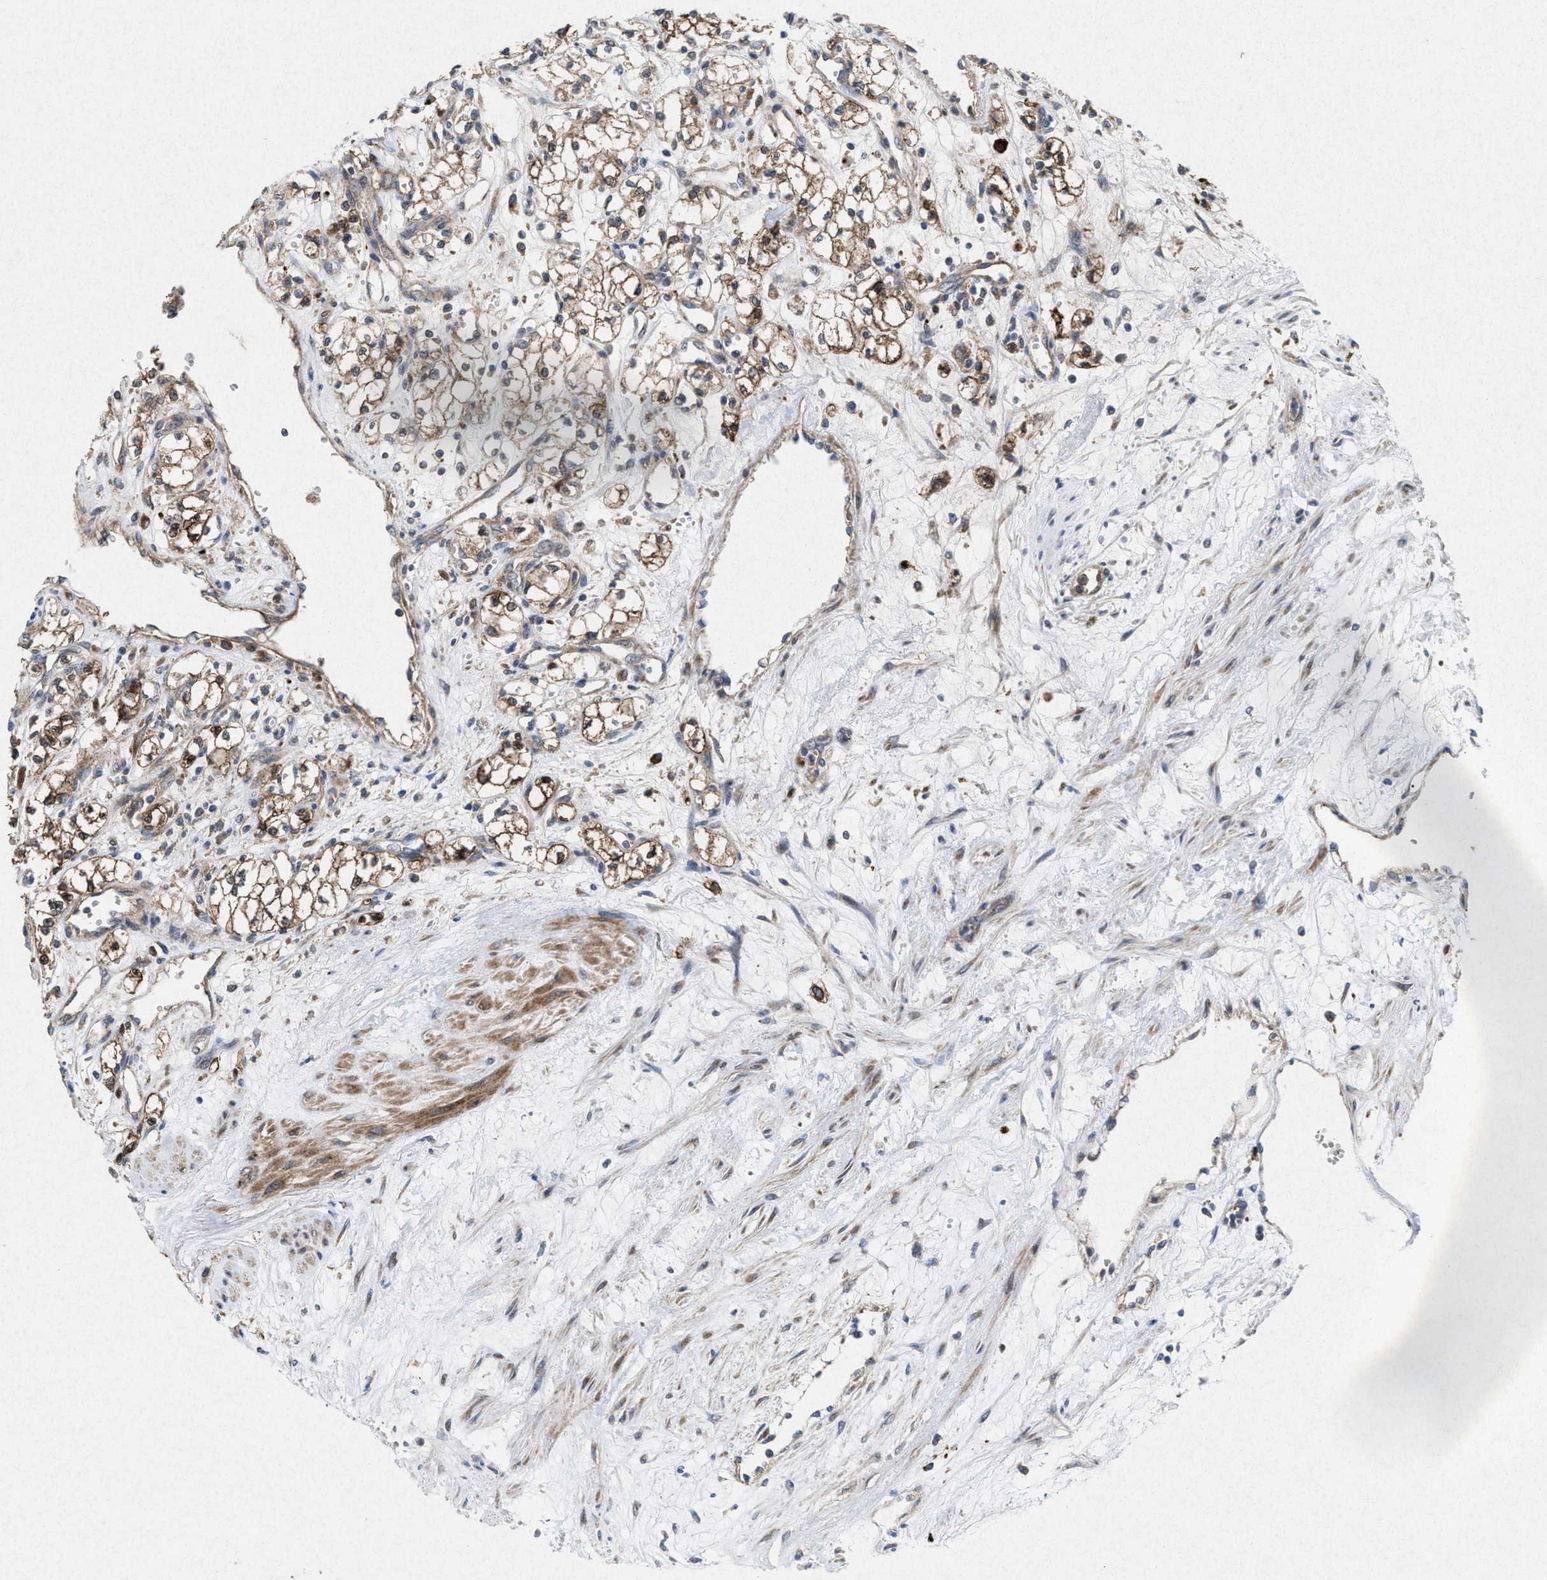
{"staining": {"intensity": "moderate", "quantity": ">75%", "location": "cytoplasmic/membranous"}, "tissue": "renal cancer", "cell_type": "Tumor cells", "image_type": "cancer", "snomed": [{"axis": "morphology", "description": "Adenocarcinoma, NOS"}, {"axis": "topography", "description": "Kidney"}], "caption": "DAB immunohistochemical staining of human renal cancer exhibits moderate cytoplasmic/membranous protein expression in about >75% of tumor cells.", "gene": "MSI2", "patient": {"sex": "male", "age": 59}}